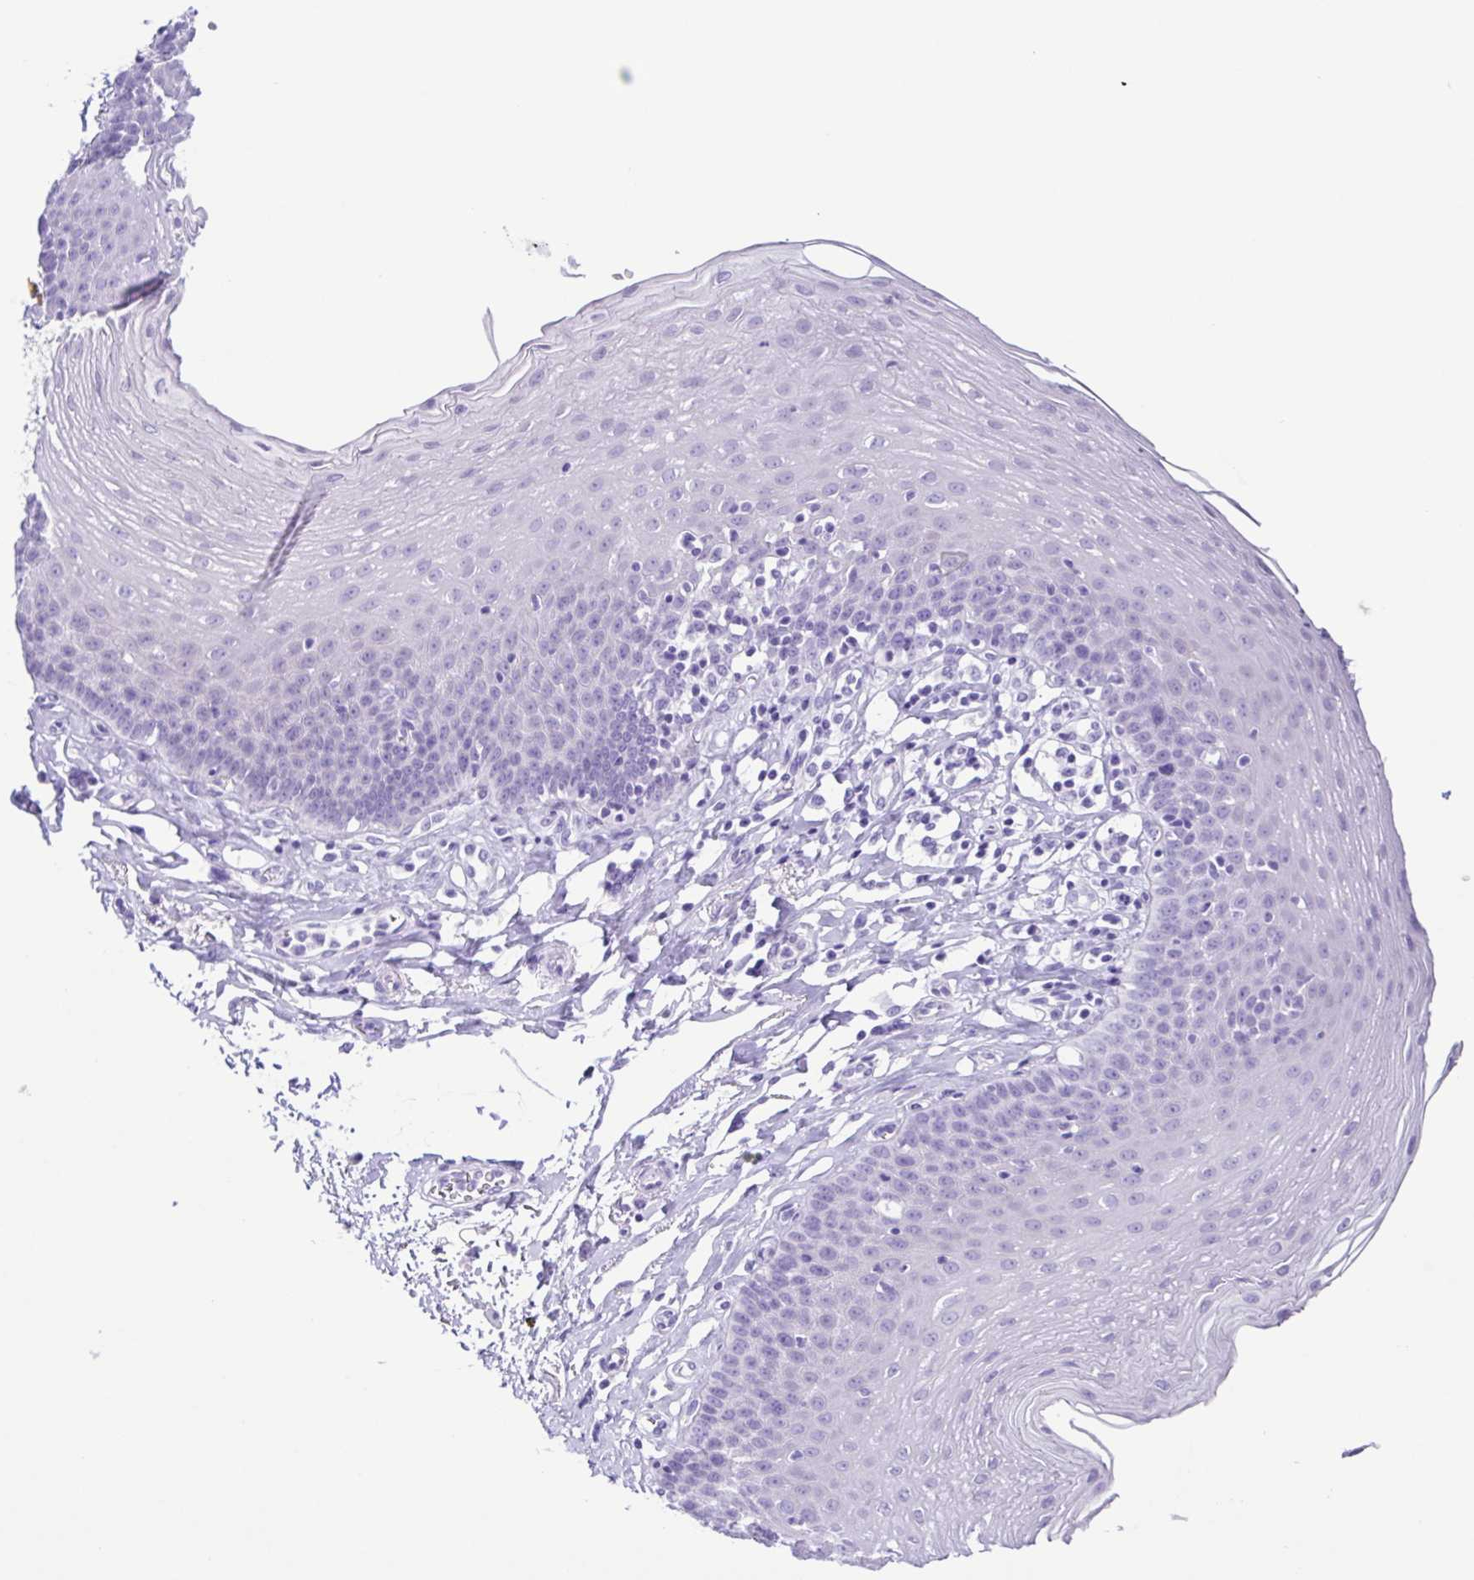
{"staining": {"intensity": "negative", "quantity": "none", "location": "none"}, "tissue": "esophagus", "cell_type": "Squamous epithelial cells", "image_type": "normal", "snomed": [{"axis": "morphology", "description": "Normal tissue, NOS"}, {"axis": "topography", "description": "Esophagus"}], "caption": "A photomicrograph of human esophagus is negative for staining in squamous epithelial cells. (Immunohistochemistry (ihc), brightfield microscopy, high magnification).", "gene": "CASP14", "patient": {"sex": "female", "age": 81}}